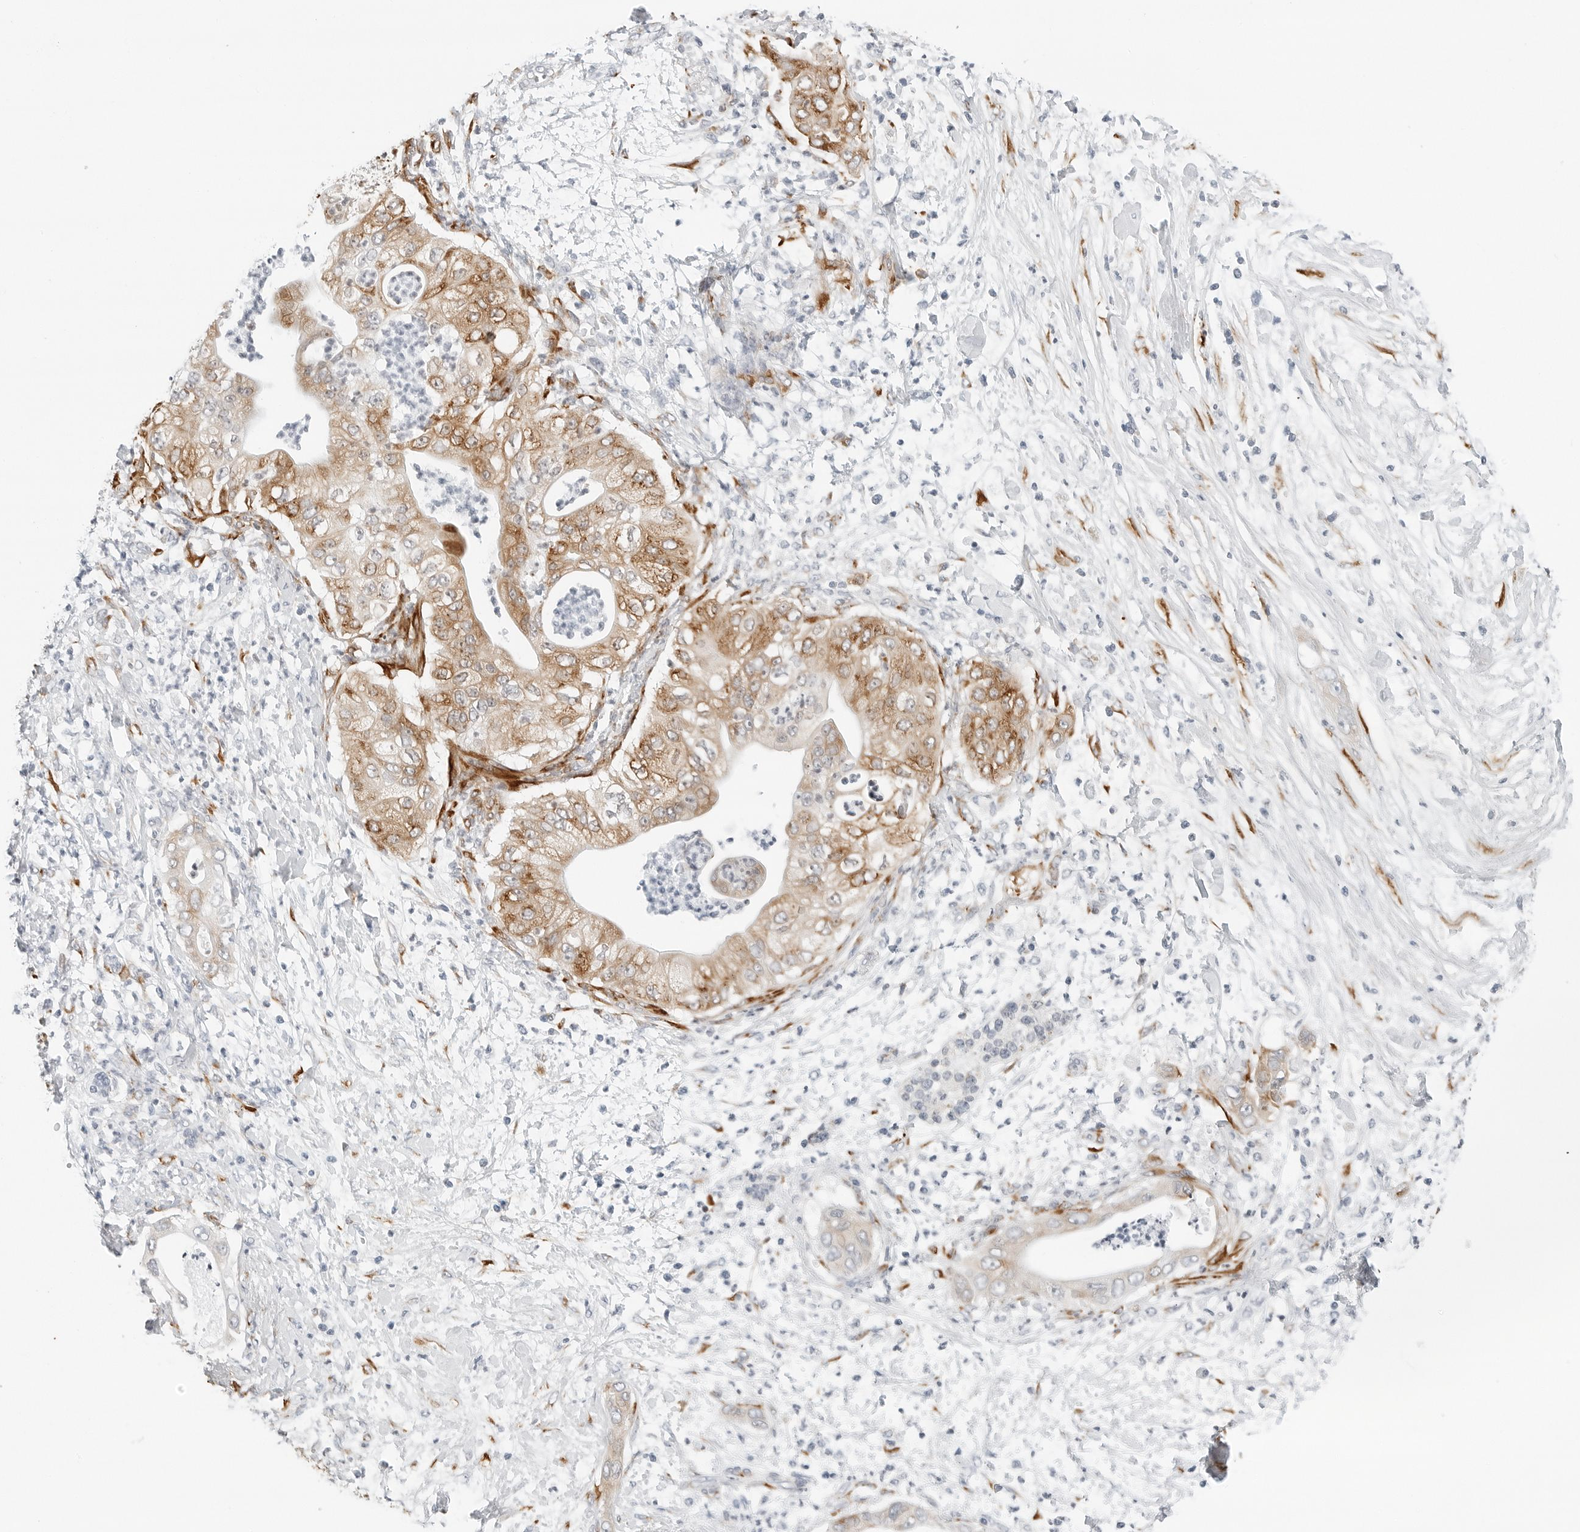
{"staining": {"intensity": "moderate", "quantity": "25%-75%", "location": "cytoplasmic/membranous"}, "tissue": "pancreatic cancer", "cell_type": "Tumor cells", "image_type": "cancer", "snomed": [{"axis": "morphology", "description": "Adenocarcinoma, NOS"}, {"axis": "topography", "description": "Pancreas"}], "caption": "Immunohistochemical staining of adenocarcinoma (pancreatic) demonstrates moderate cytoplasmic/membranous protein expression in approximately 25%-75% of tumor cells.", "gene": "P4HA2", "patient": {"sex": "female", "age": 78}}